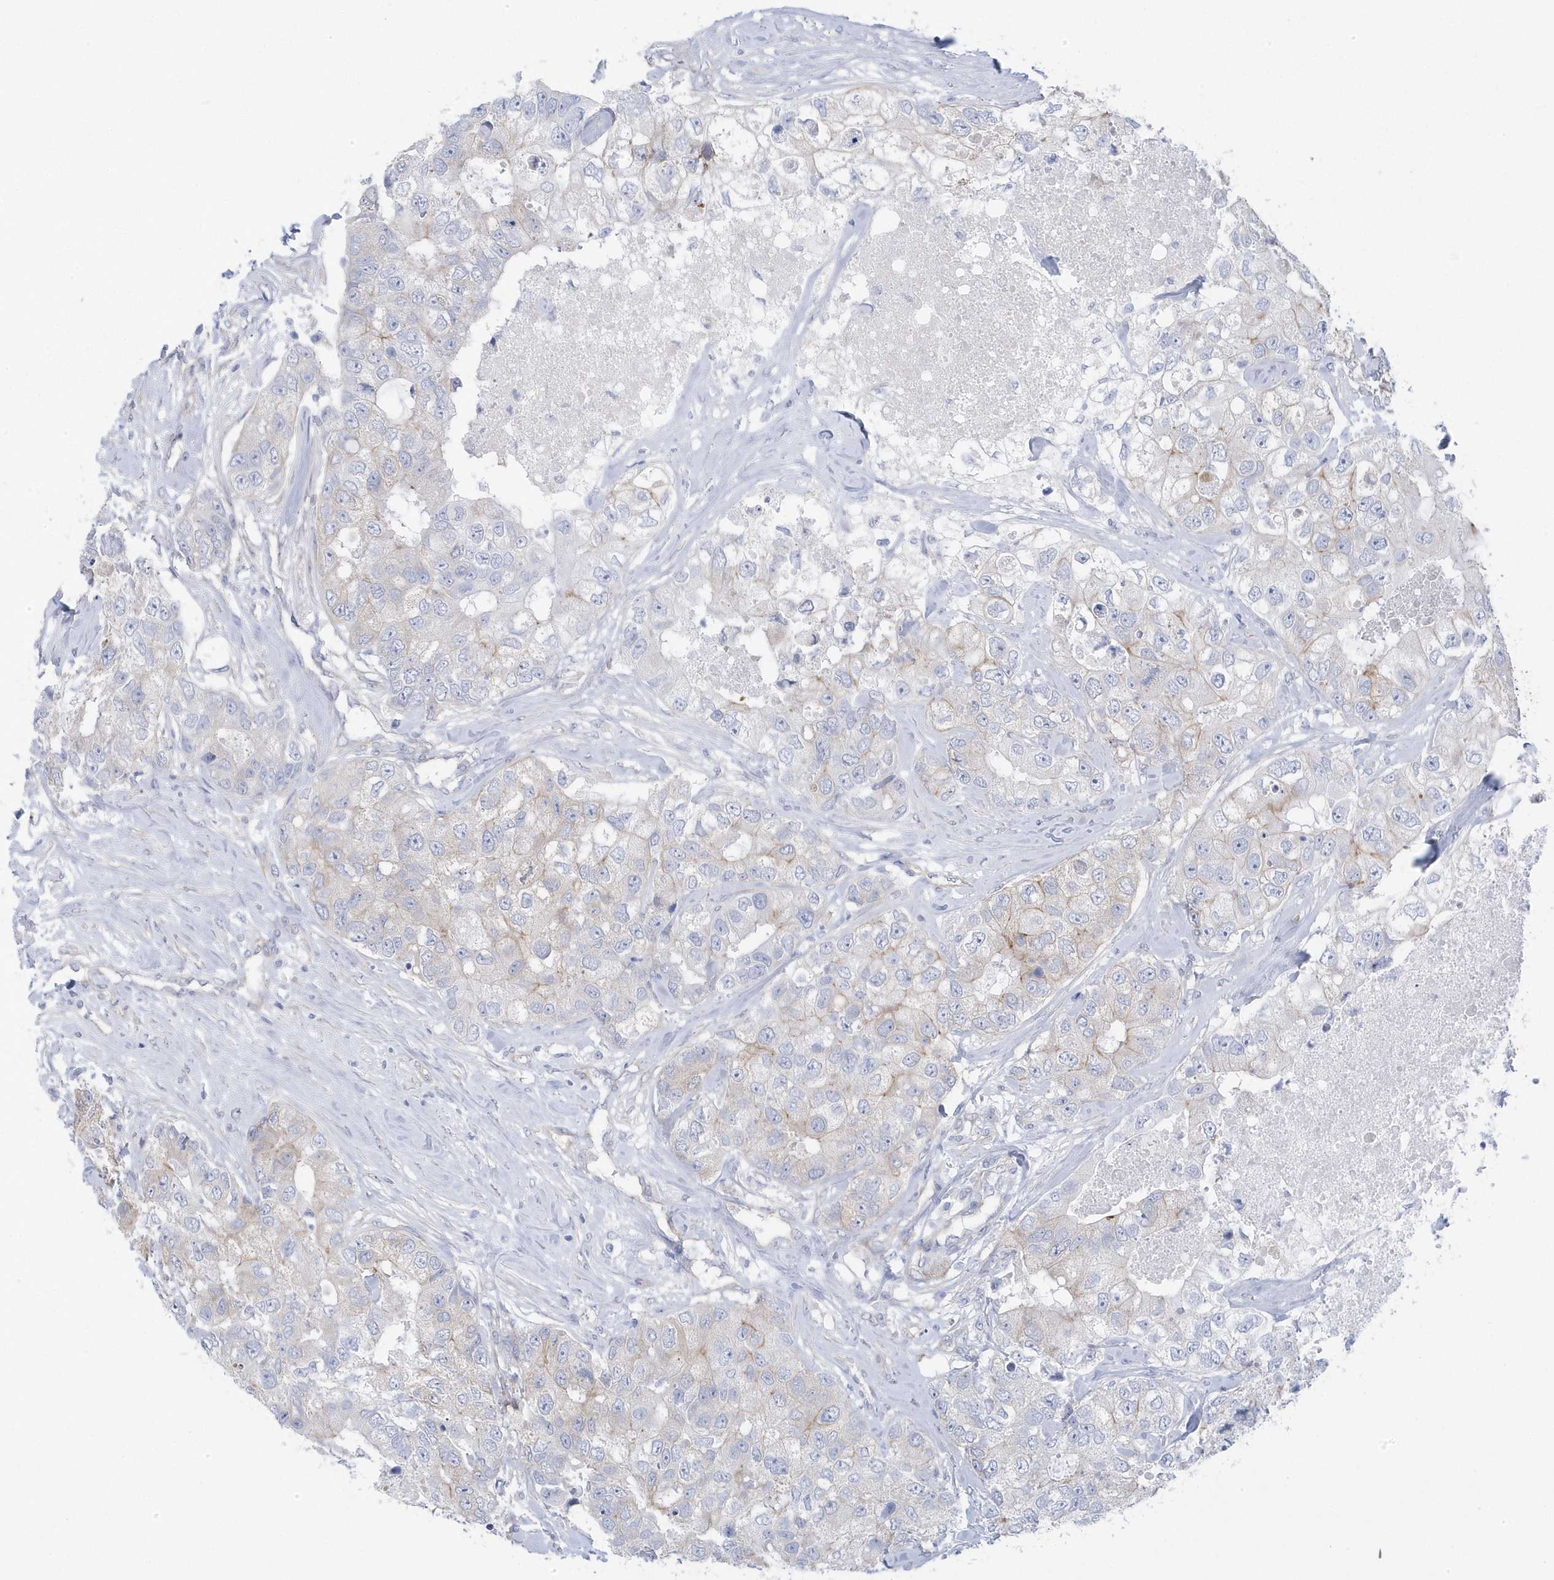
{"staining": {"intensity": "negative", "quantity": "none", "location": "none"}, "tissue": "breast cancer", "cell_type": "Tumor cells", "image_type": "cancer", "snomed": [{"axis": "morphology", "description": "Duct carcinoma"}, {"axis": "topography", "description": "Breast"}], "caption": "Immunohistochemistry histopathology image of breast cancer stained for a protein (brown), which reveals no positivity in tumor cells.", "gene": "ANAPC1", "patient": {"sex": "female", "age": 62}}